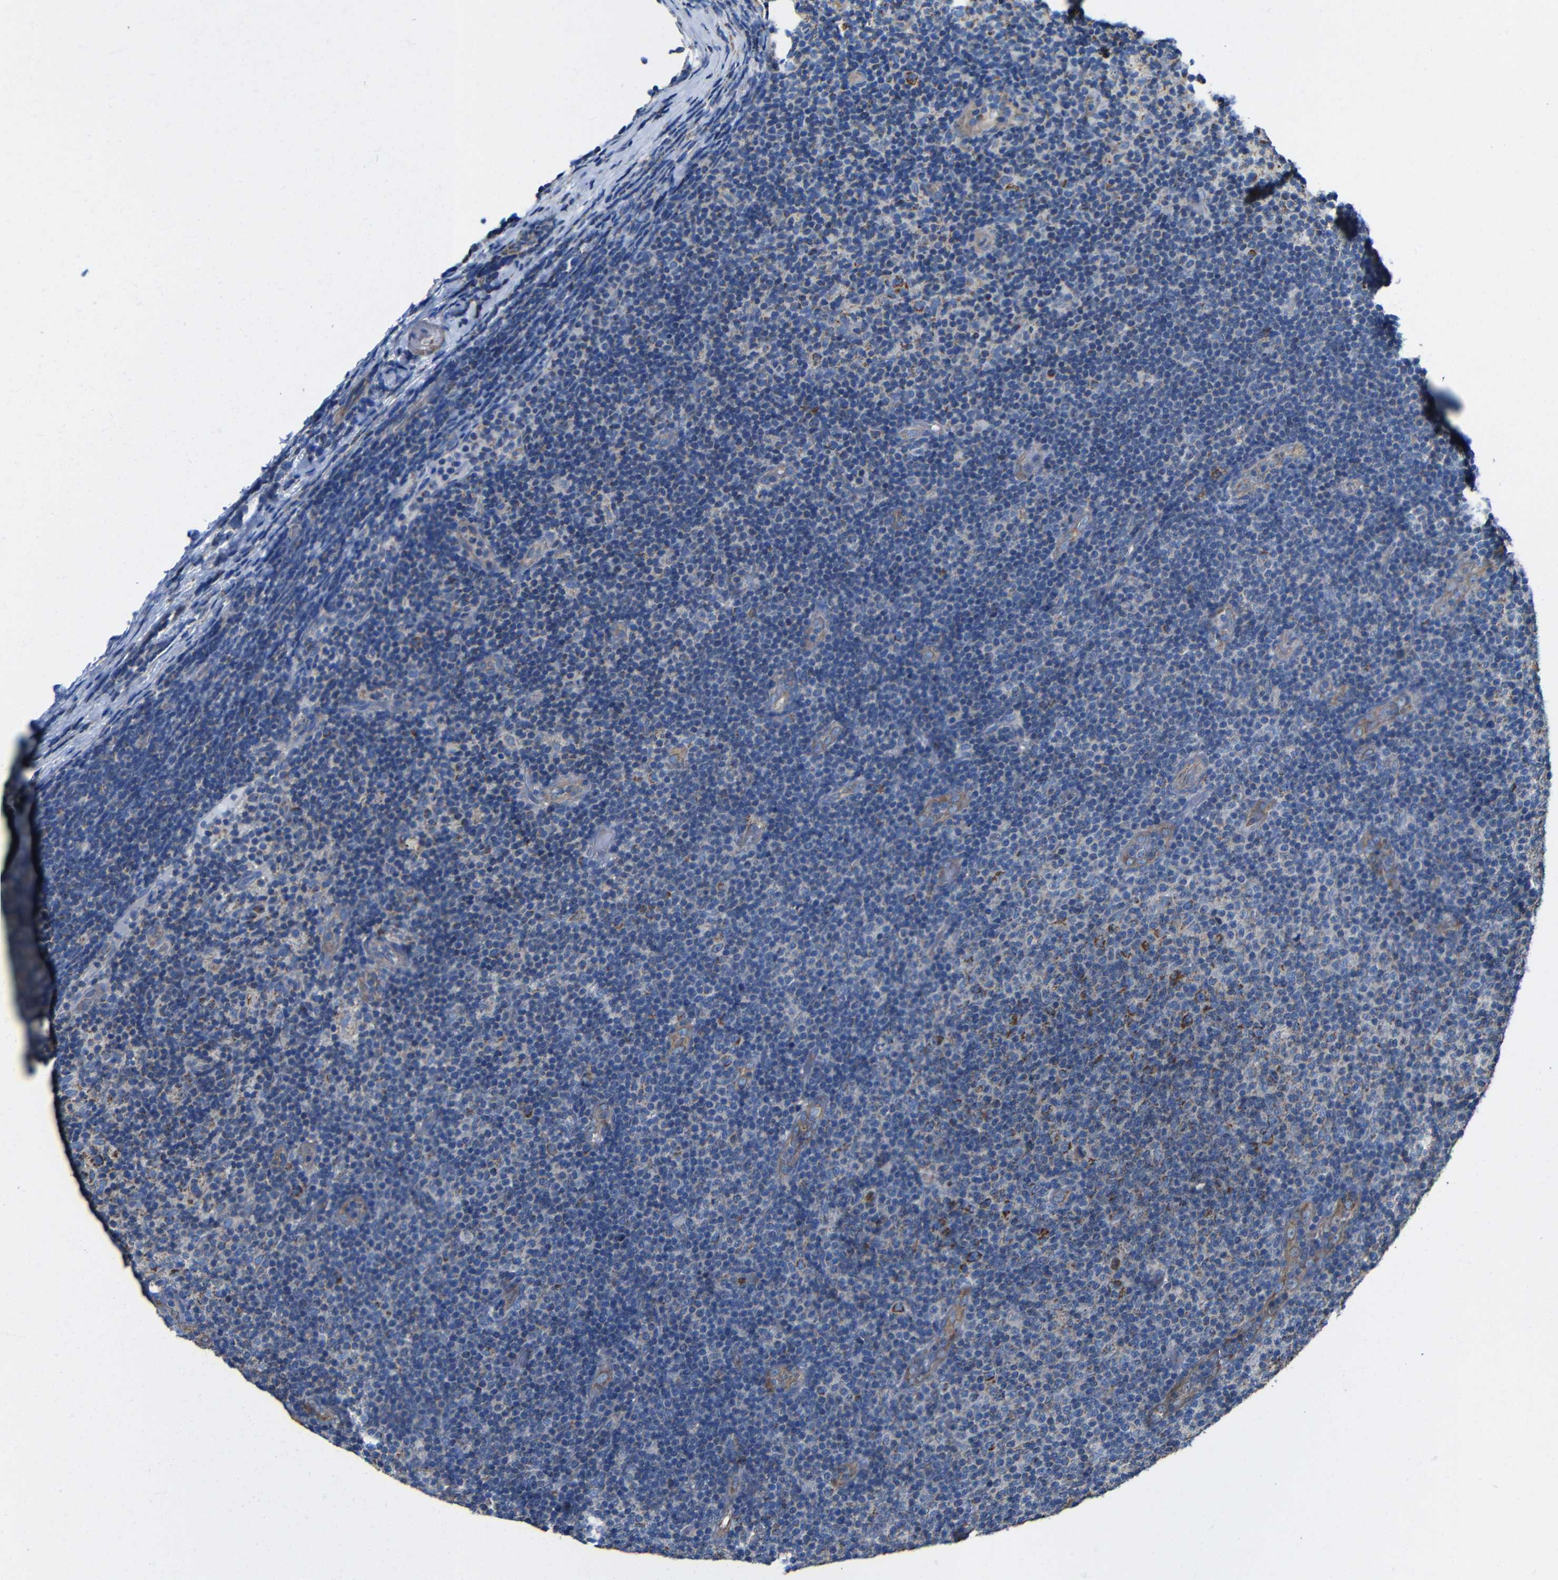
{"staining": {"intensity": "weak", "quantity": "25%-75%", "location": "cytoplasmic/membranous"}, "tissue": "lymphoma", "cell_type": "Tumor cells", "image_type": "cancer", "snomed": [{"axis": "morphology", "description": "Malignant lymphoma, non-Hodgkin's type, Low grade"}, {"axis": "topography", "description": "Lymph node"}], "caption": "Immunohistochemical staining of human lymphoma displays weak cytoplasmic/membranous protein staining in about 25%-75% of tumor cells.", "gene": "INTS6L", "patient": {"sex": "male", "age": 83}}